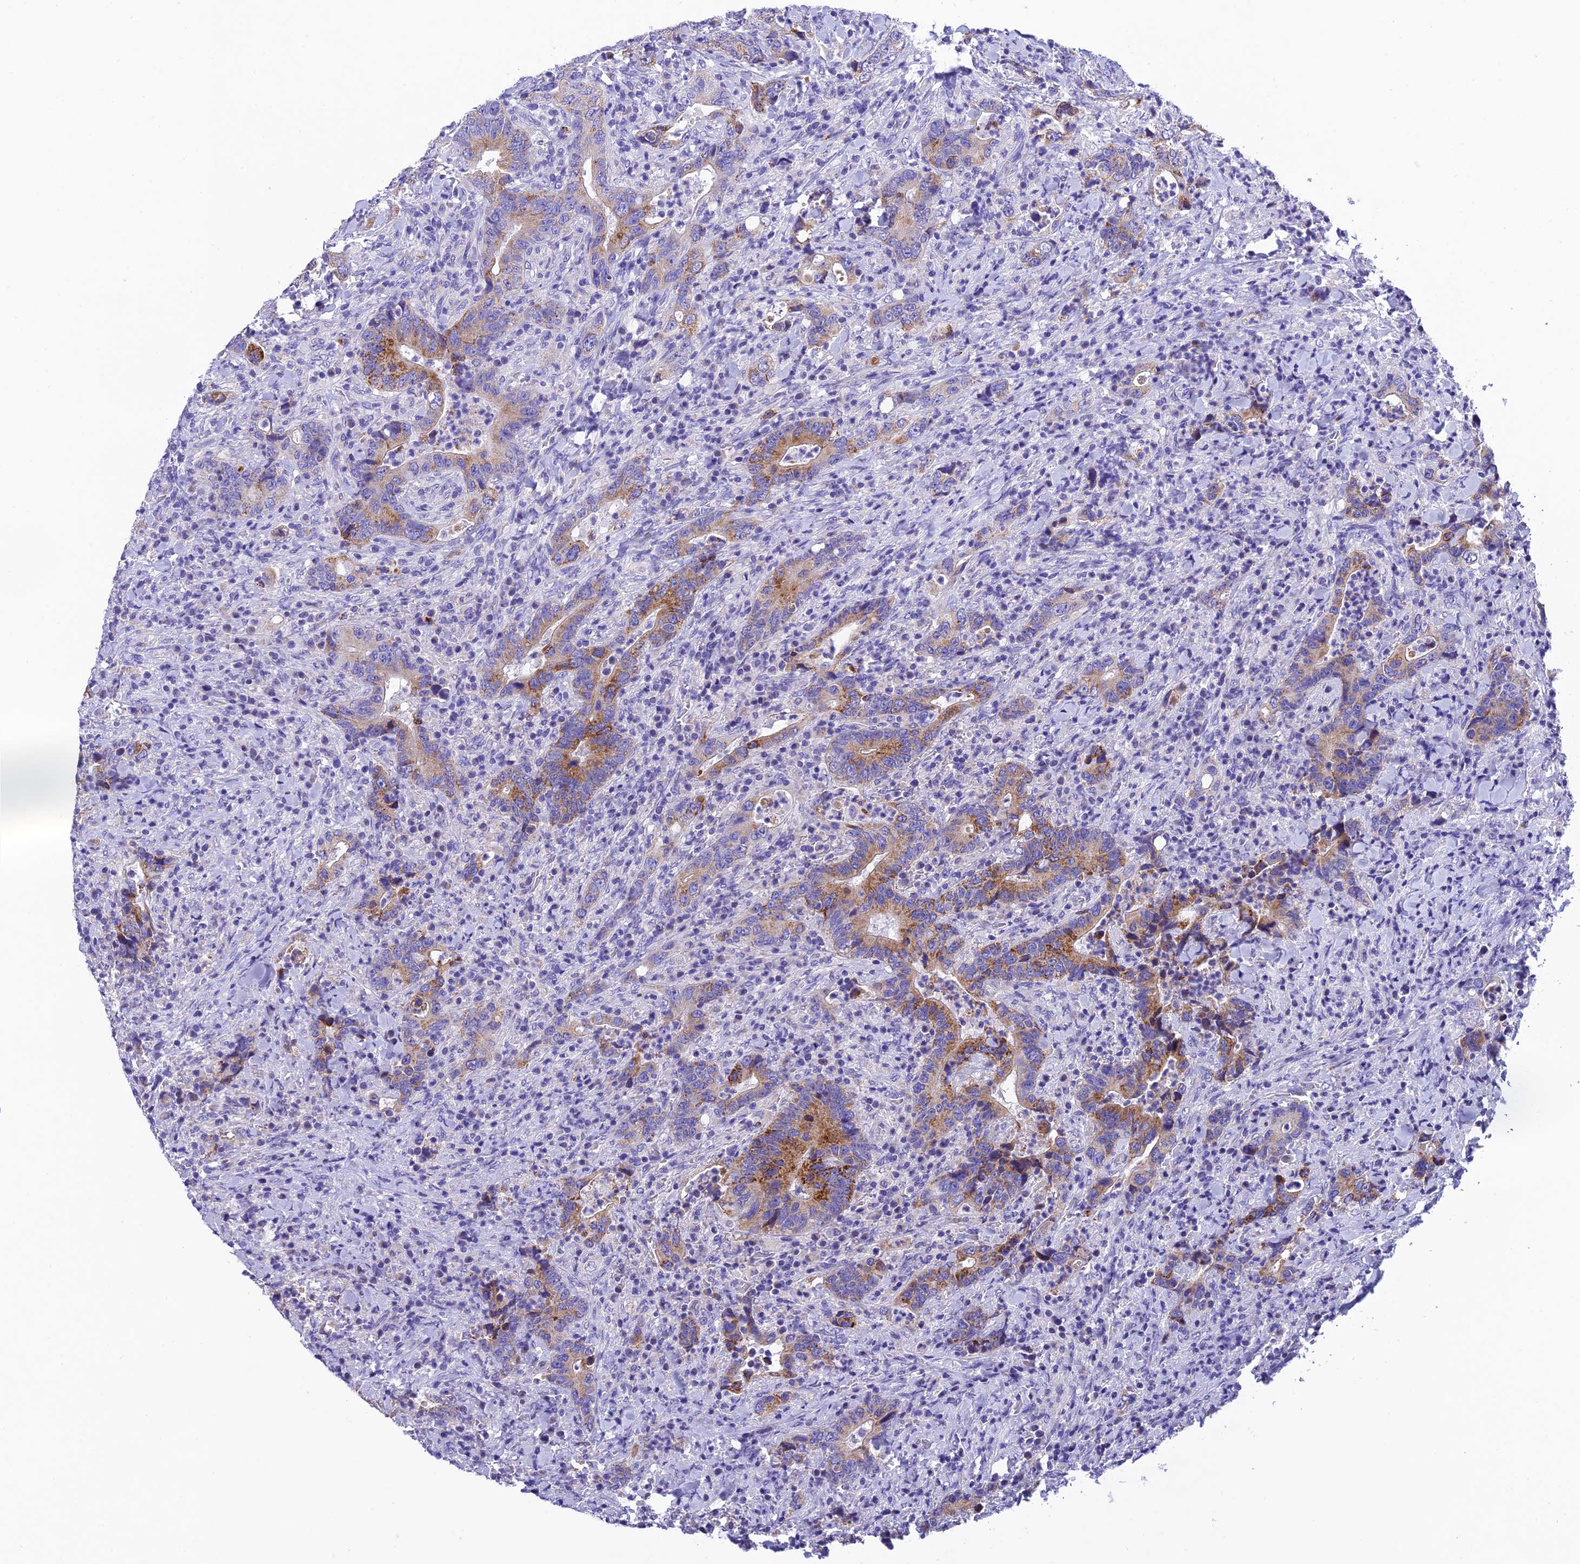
{"staining": {"intensity": "moderate", "quantity": ">75%", "location": "cytoplasmic/membranous"}, "tissue": "colorectal cancer", "cell_type": "Tumor cells", "image_type": "cancer", "snomed": [{"axis": "morphology", "description": "Adenocarcinoma, NOS"}, {"axis": "topography", "description": "Colon"}], "caption": "A brown stain shows moderate cytoplasmic/membranous staining of a protein in human colorectal cancer tumor cells.", "gene": "MS4A5", "patient": {"sex": "female", "age": 75}}